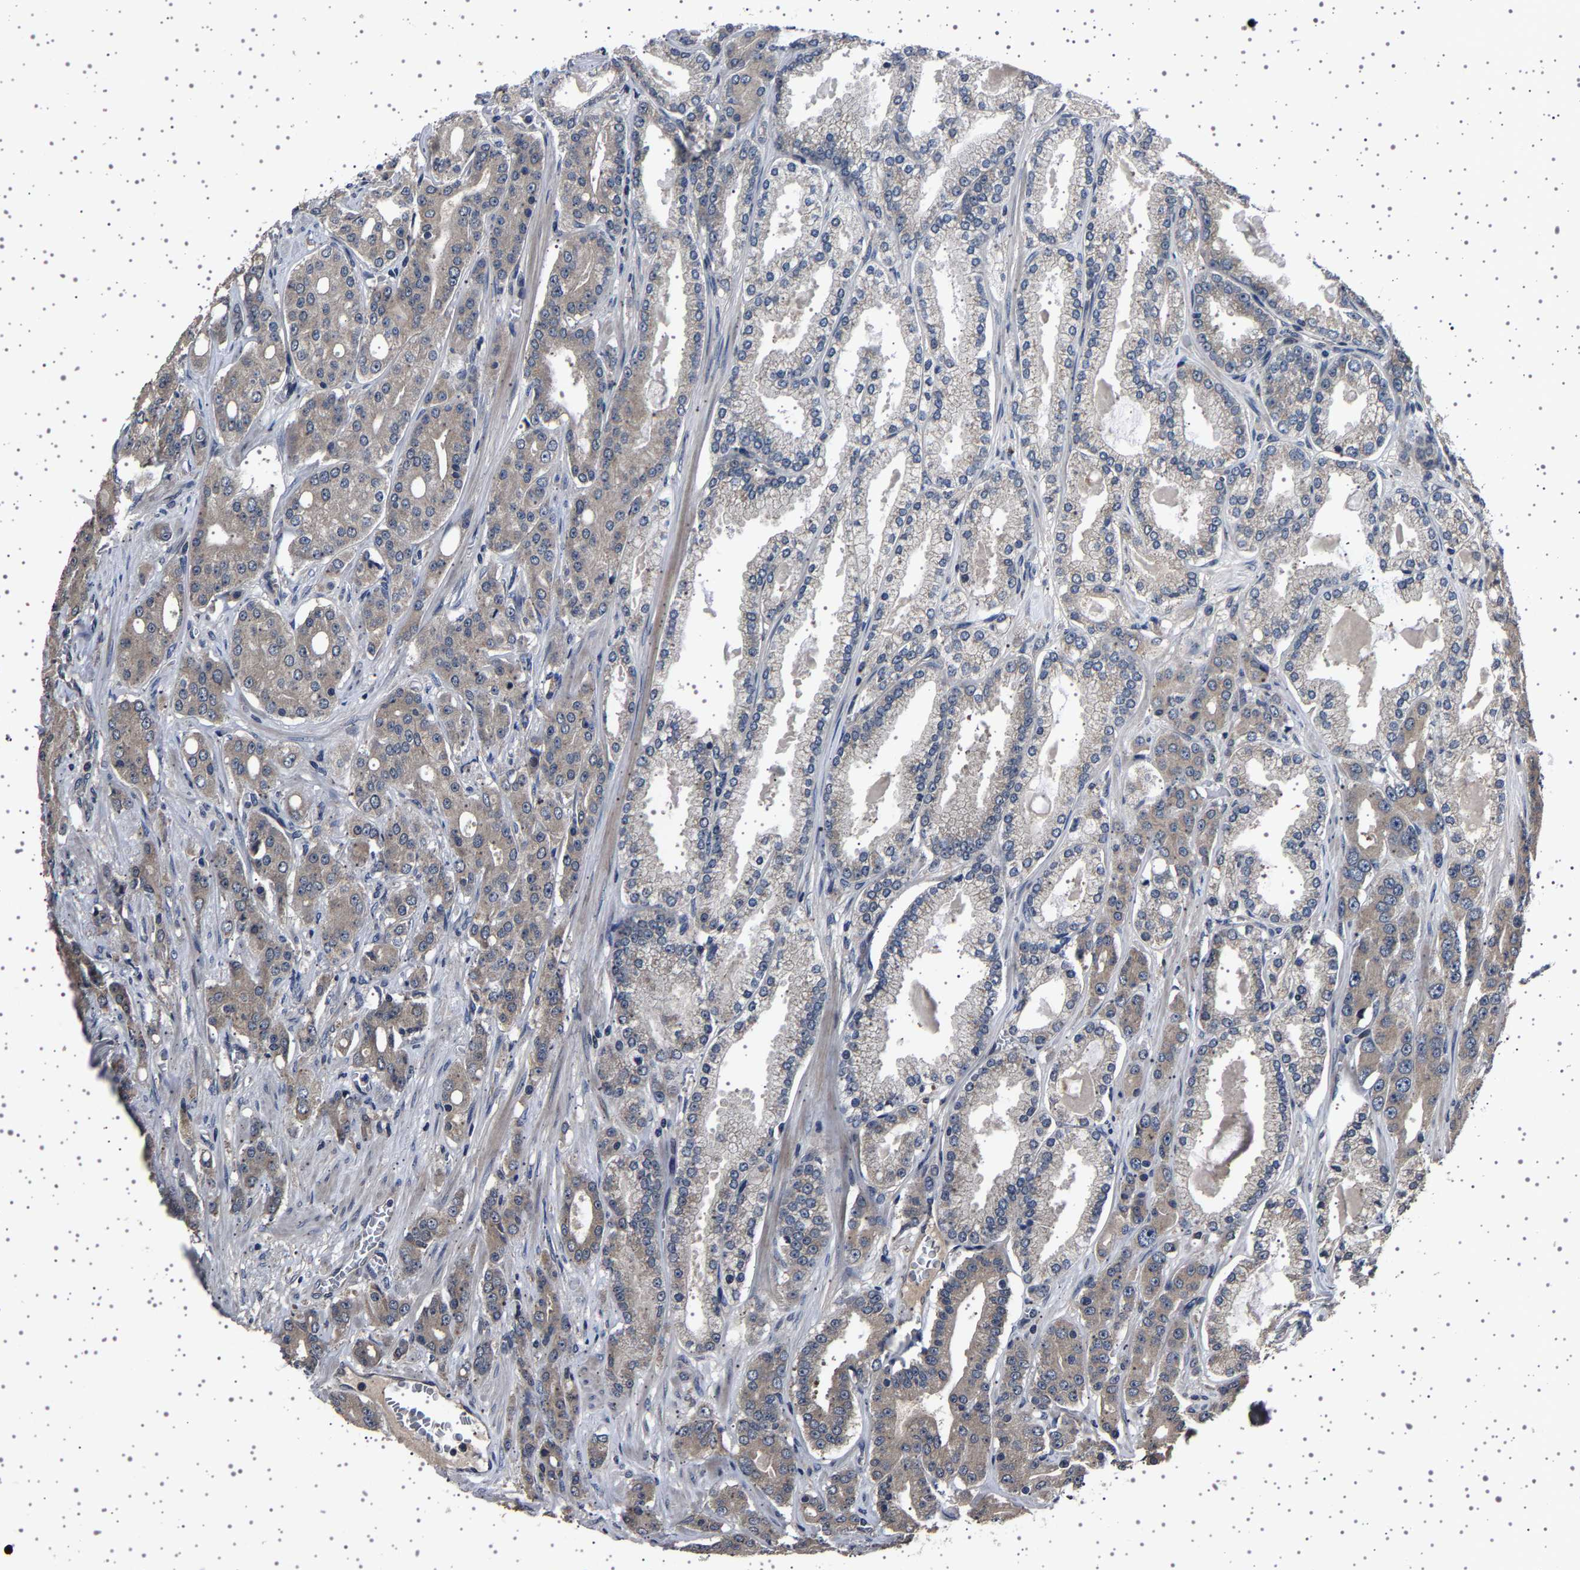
{"staining": {"intensity": "weak", "quantity": "<25%", "location": "cytoplasmic/membranous"}, "tissue": "prostate cancer", "cell_type": "Tumor cells", "image_type": "cancer", "snomed": [{"axis": "morphology", "description": "Adenocarcinoma, High grade"}, {"axis": "topography", "description": "Prostate"}], "caption": "Immunohistochemical staining of human prostate cancer (high-grade adenocarcinoma) reveals no significant positivity in tumor cells.", "gene": "NCKAP1", "patient": {"sex": "male", "age": 71}}